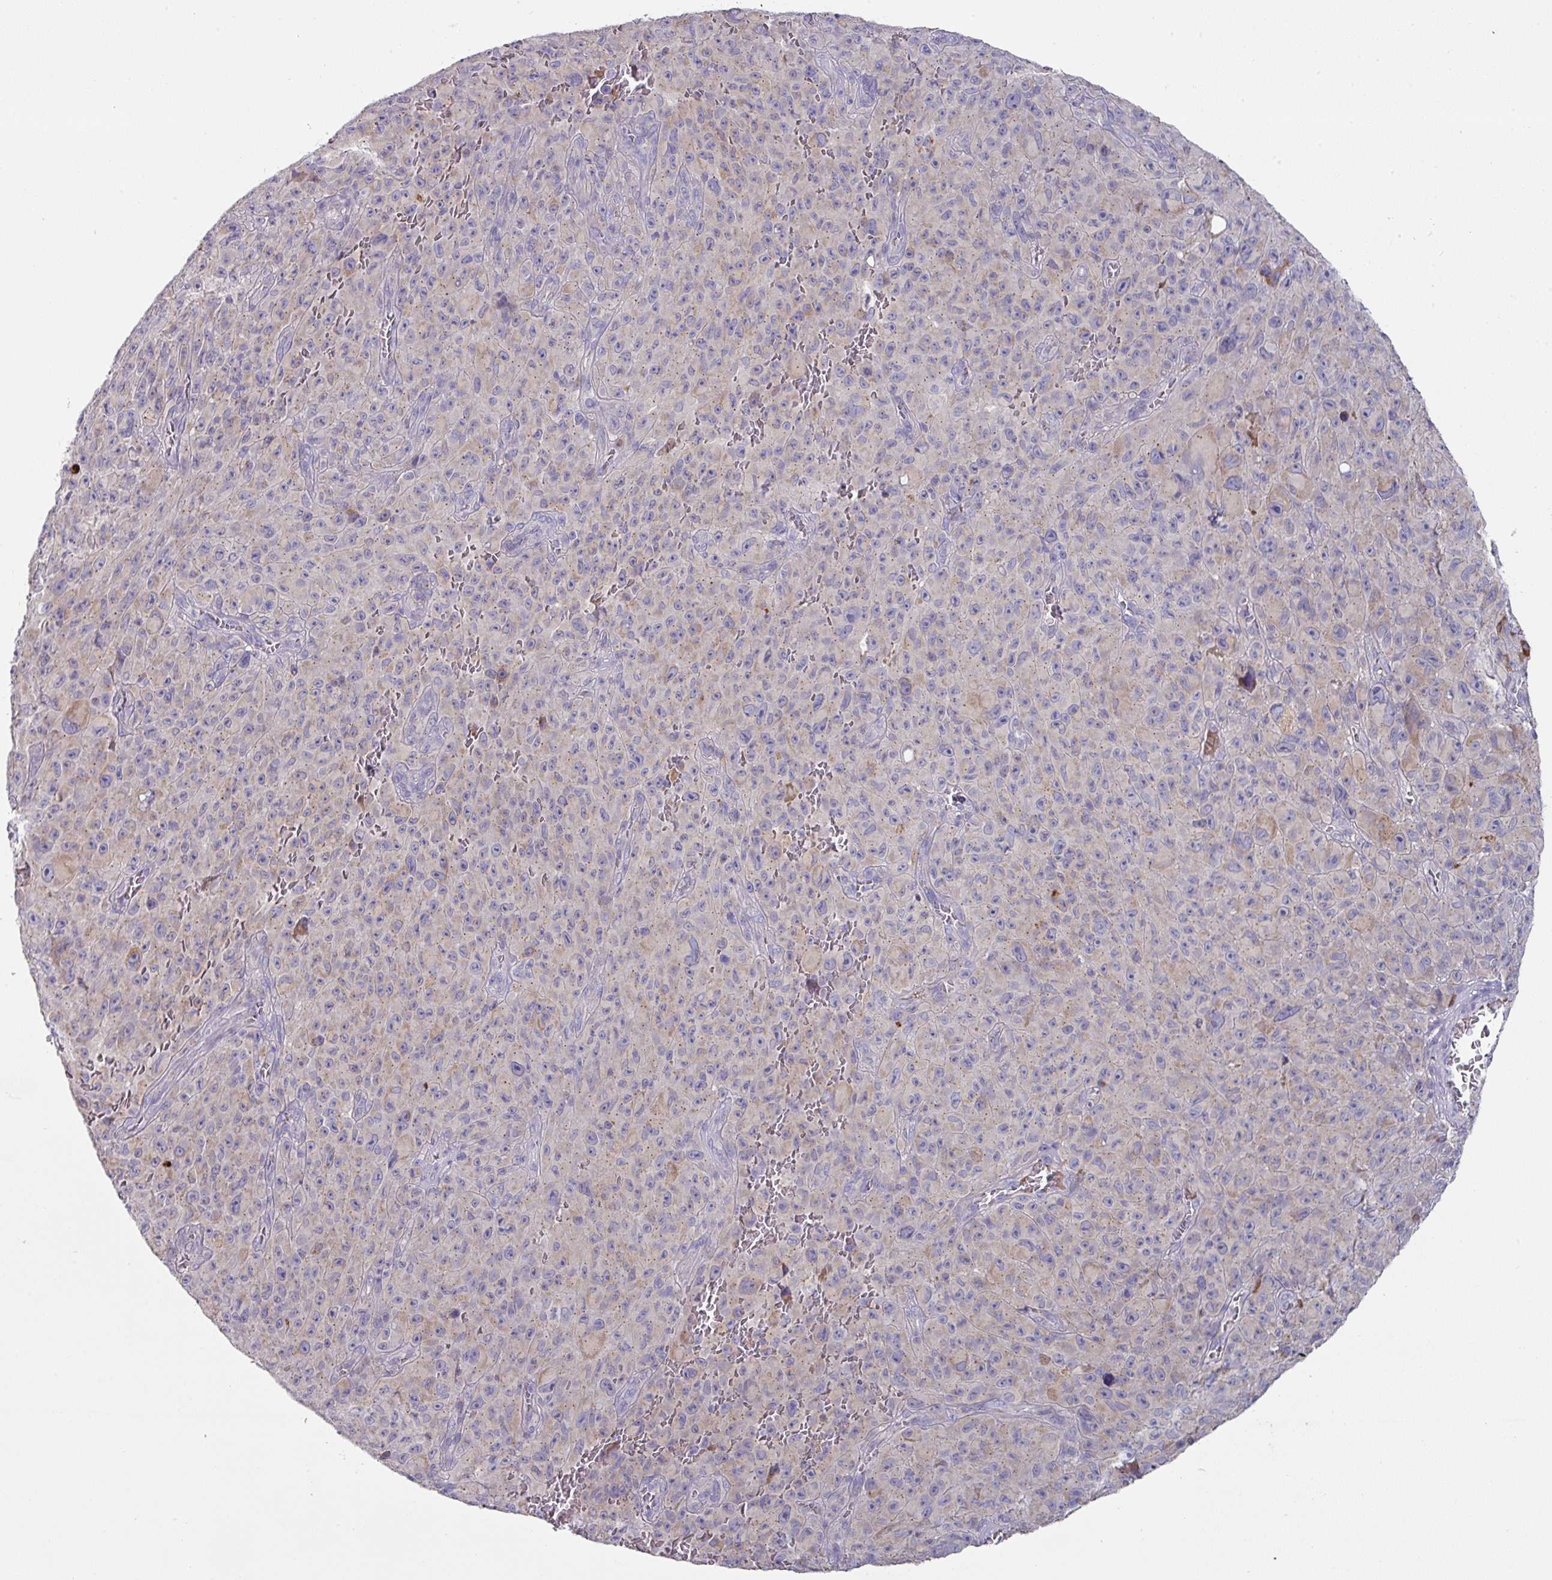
{"staining": {"intensity": "negative", "quantity": "none", "location": "none"}, "tissue": "melanoma", "cell_type": "Tumor cells", "image_type": "cancer", "snomed": [{"axis": "morphology", "description": "Malignant melanoma, NOS"}, {"axis": "topography", "description": "Skin"}], "caption": "This photomicrograph is of malignant melanoma stained with IHC to label a protein in brown with the nuclei are counter-stained blue. There is no expression in tumor cells.", "gene": "IL4R", "patient": {"sex": "female", "age": 82}}